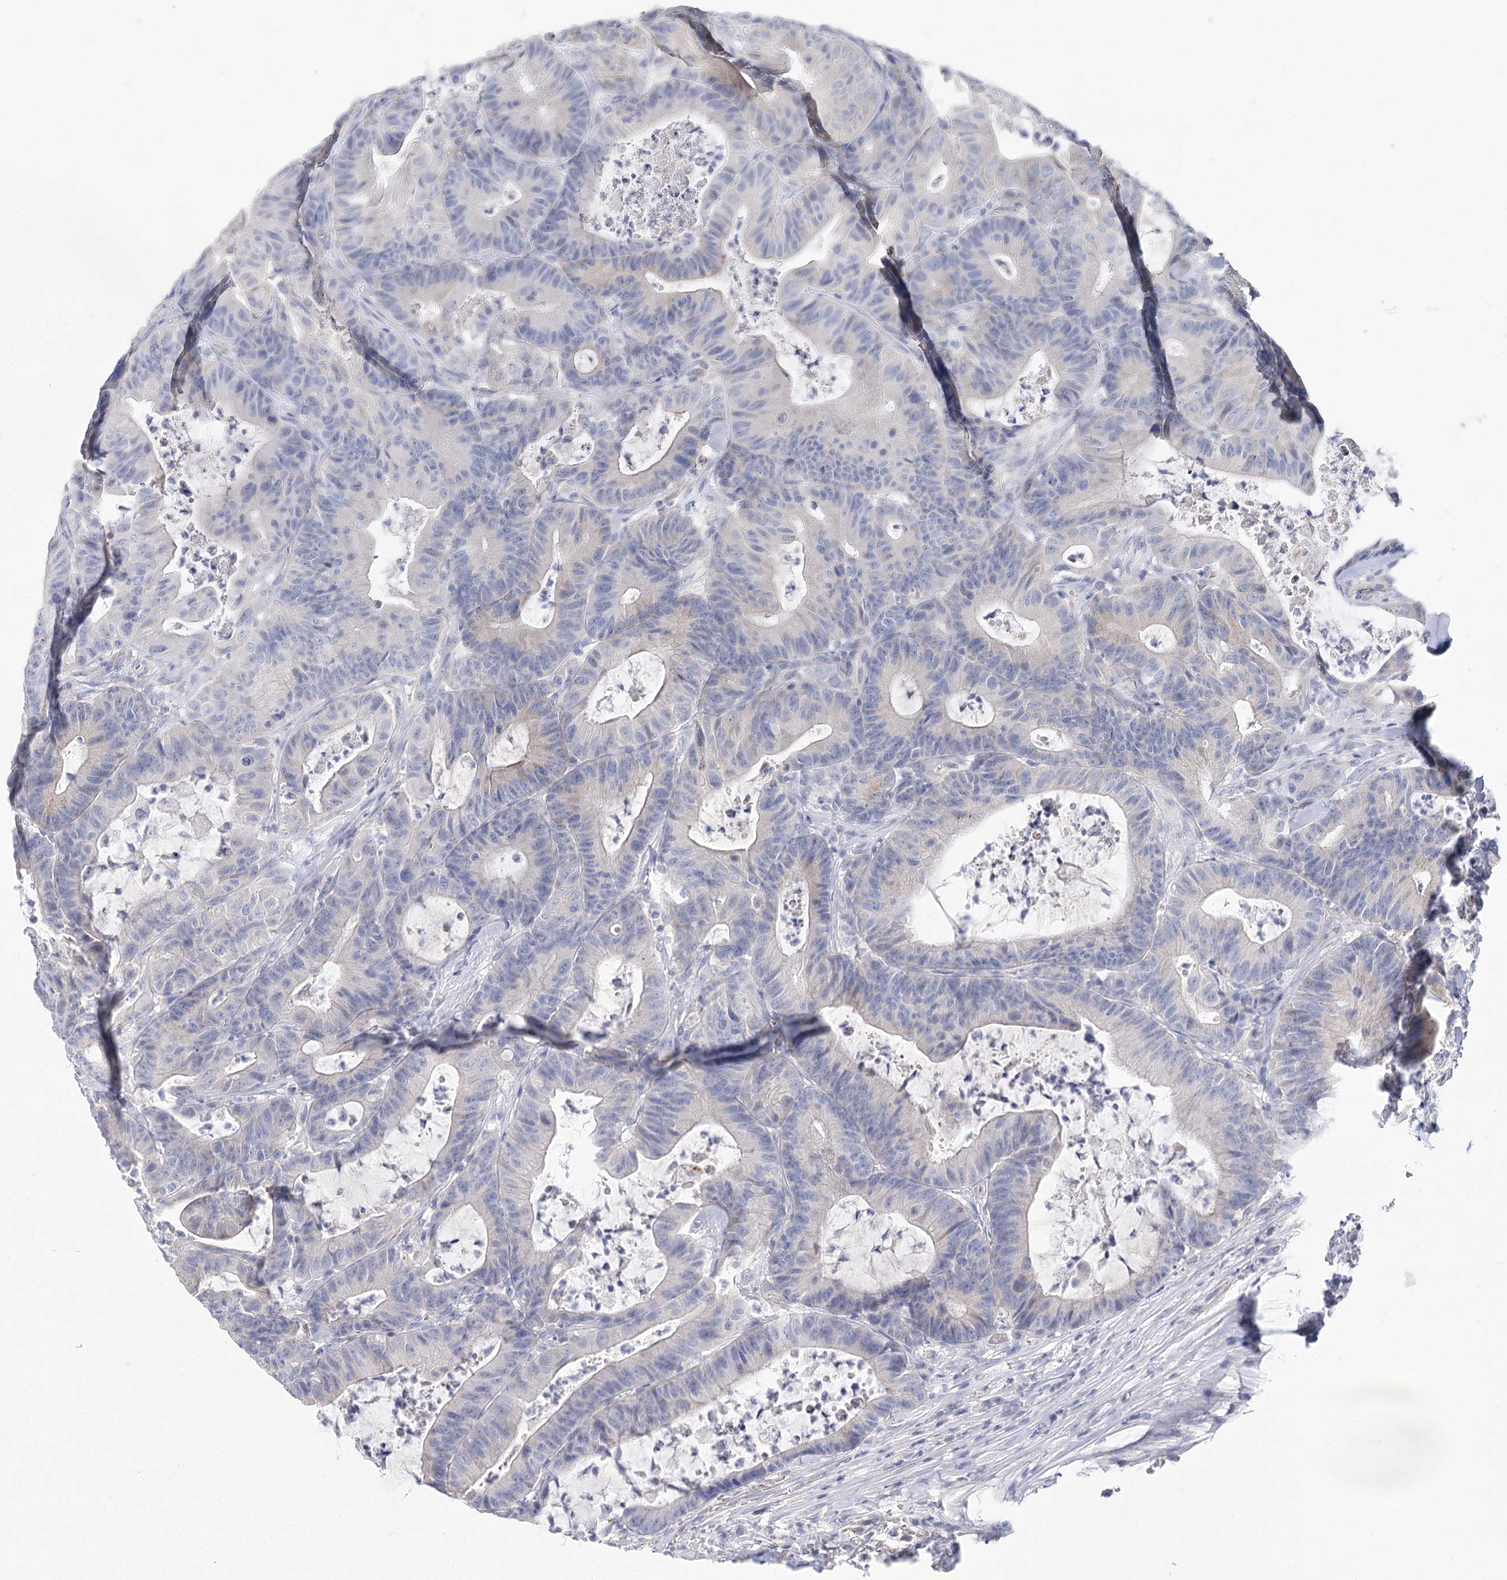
{"staining": {"intensity": "negative", "quantity": "none", "location": "none"}, "tissue": "colorectal cancer", "cell_type": "Tumor cells", "image_type": "cancer", "snomed": [{"axis": "morphology", "description": "Adenocarcinoma, NOS"}, {"axis": "topography", "description": "Colon"}], "caption": "High power microscopy photomicrograph of an immunohistochemistry (IHC) histopathology image of colorectal adenocarcinoma, revealing no significant staining in tumor cells.", "gene": "ARHGAP44", "patient": {"sex": "female", "age": 84}}